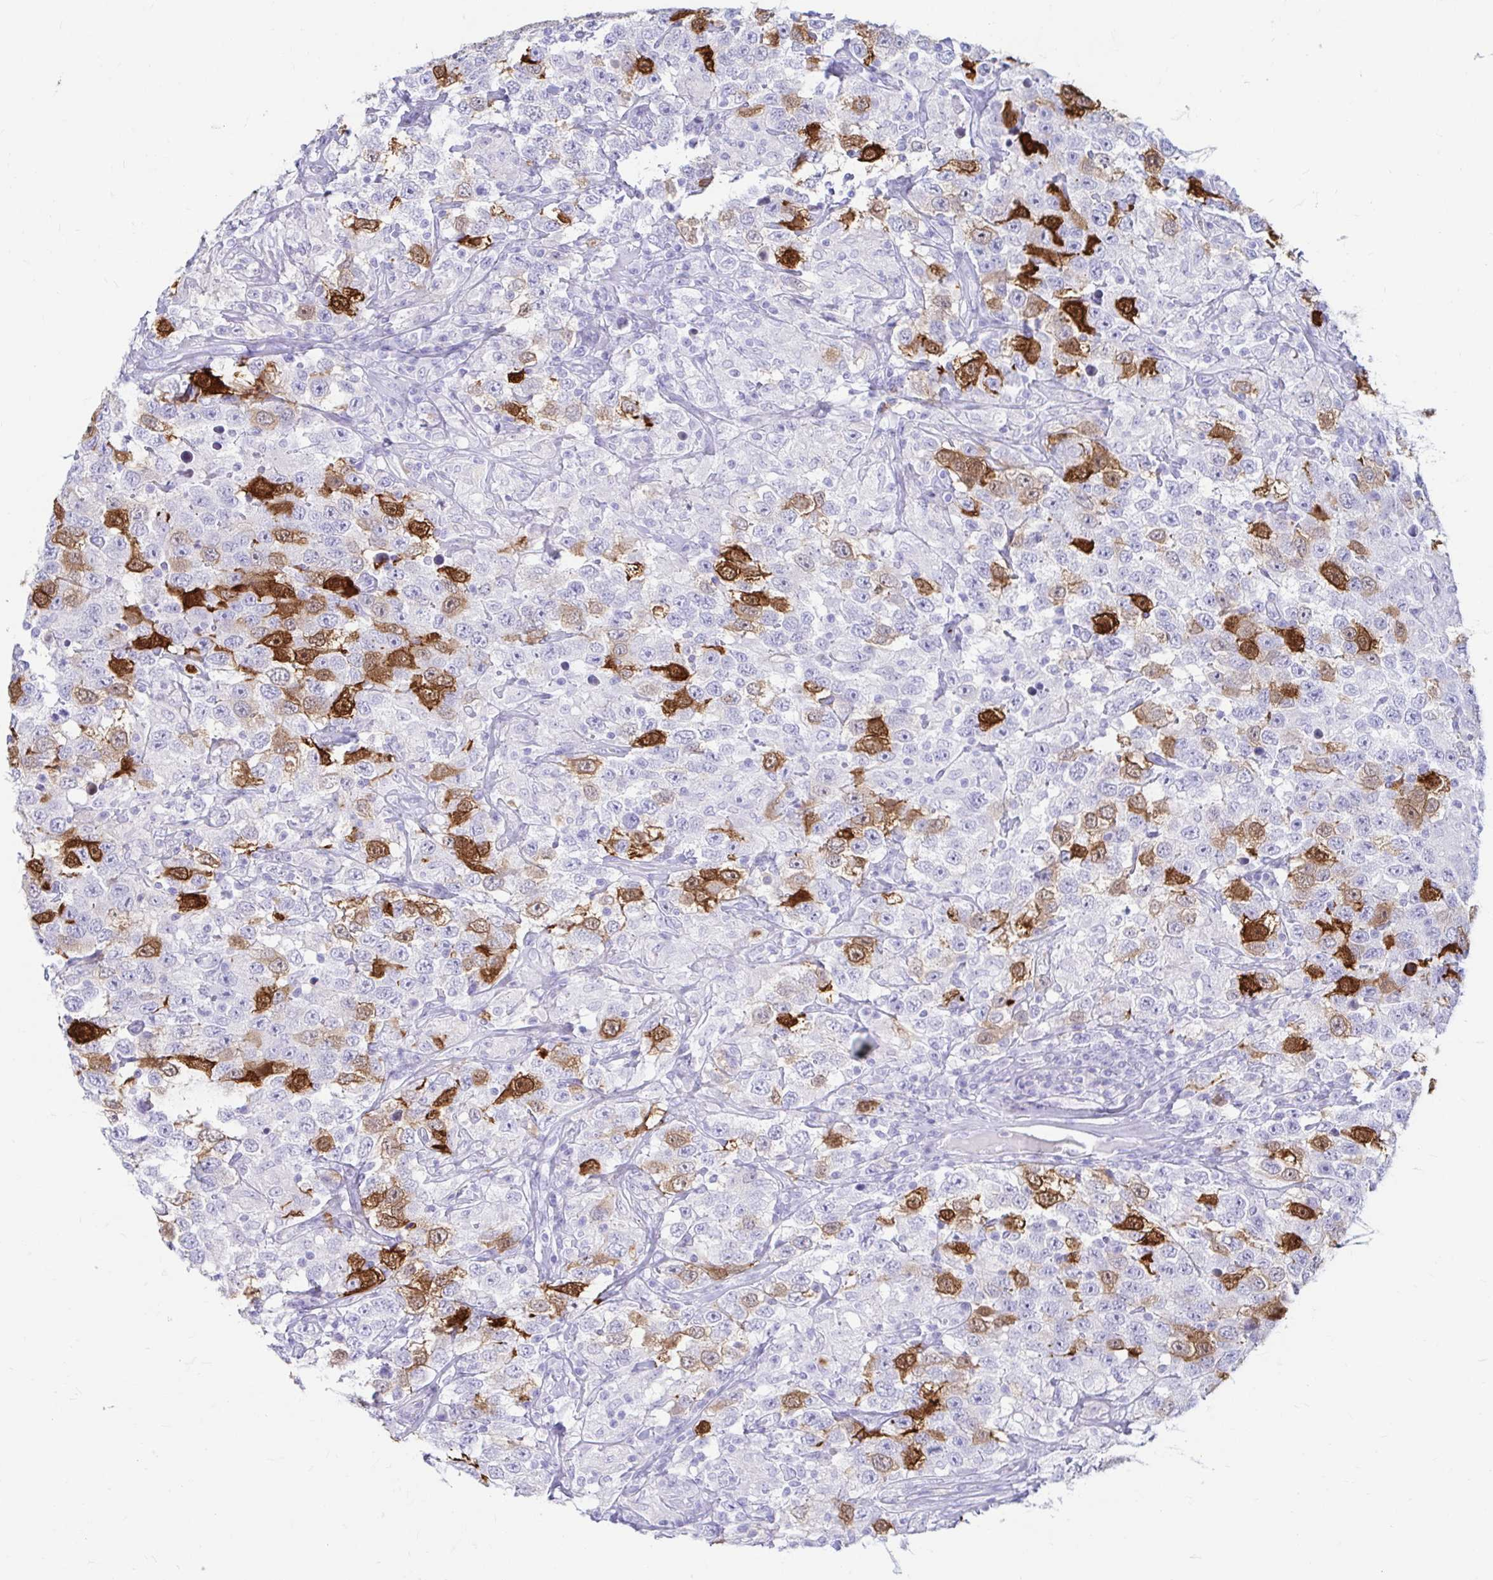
{"staining": {"intensity": "strong", "quantity": "<25%", "location": "cytoplasmic/membranous,nuclear"}, "tissue": "testis cancer", "cell_type": "Tumor cells", "image_type": "cancer", "snomed": [{"axis": "morphology", "description": "Seminoma, NOS"}, {"axis": "topography", "description": "Testis"}], "caption": "Human testis cancer (seminoma) stained with a brown dye displays strong cytoplasmic/membranous and nuclear positive positivity in about <25% of tumor cells.", "gene": "ERICH6", "patient": {"sex": "male", "age": 41}}